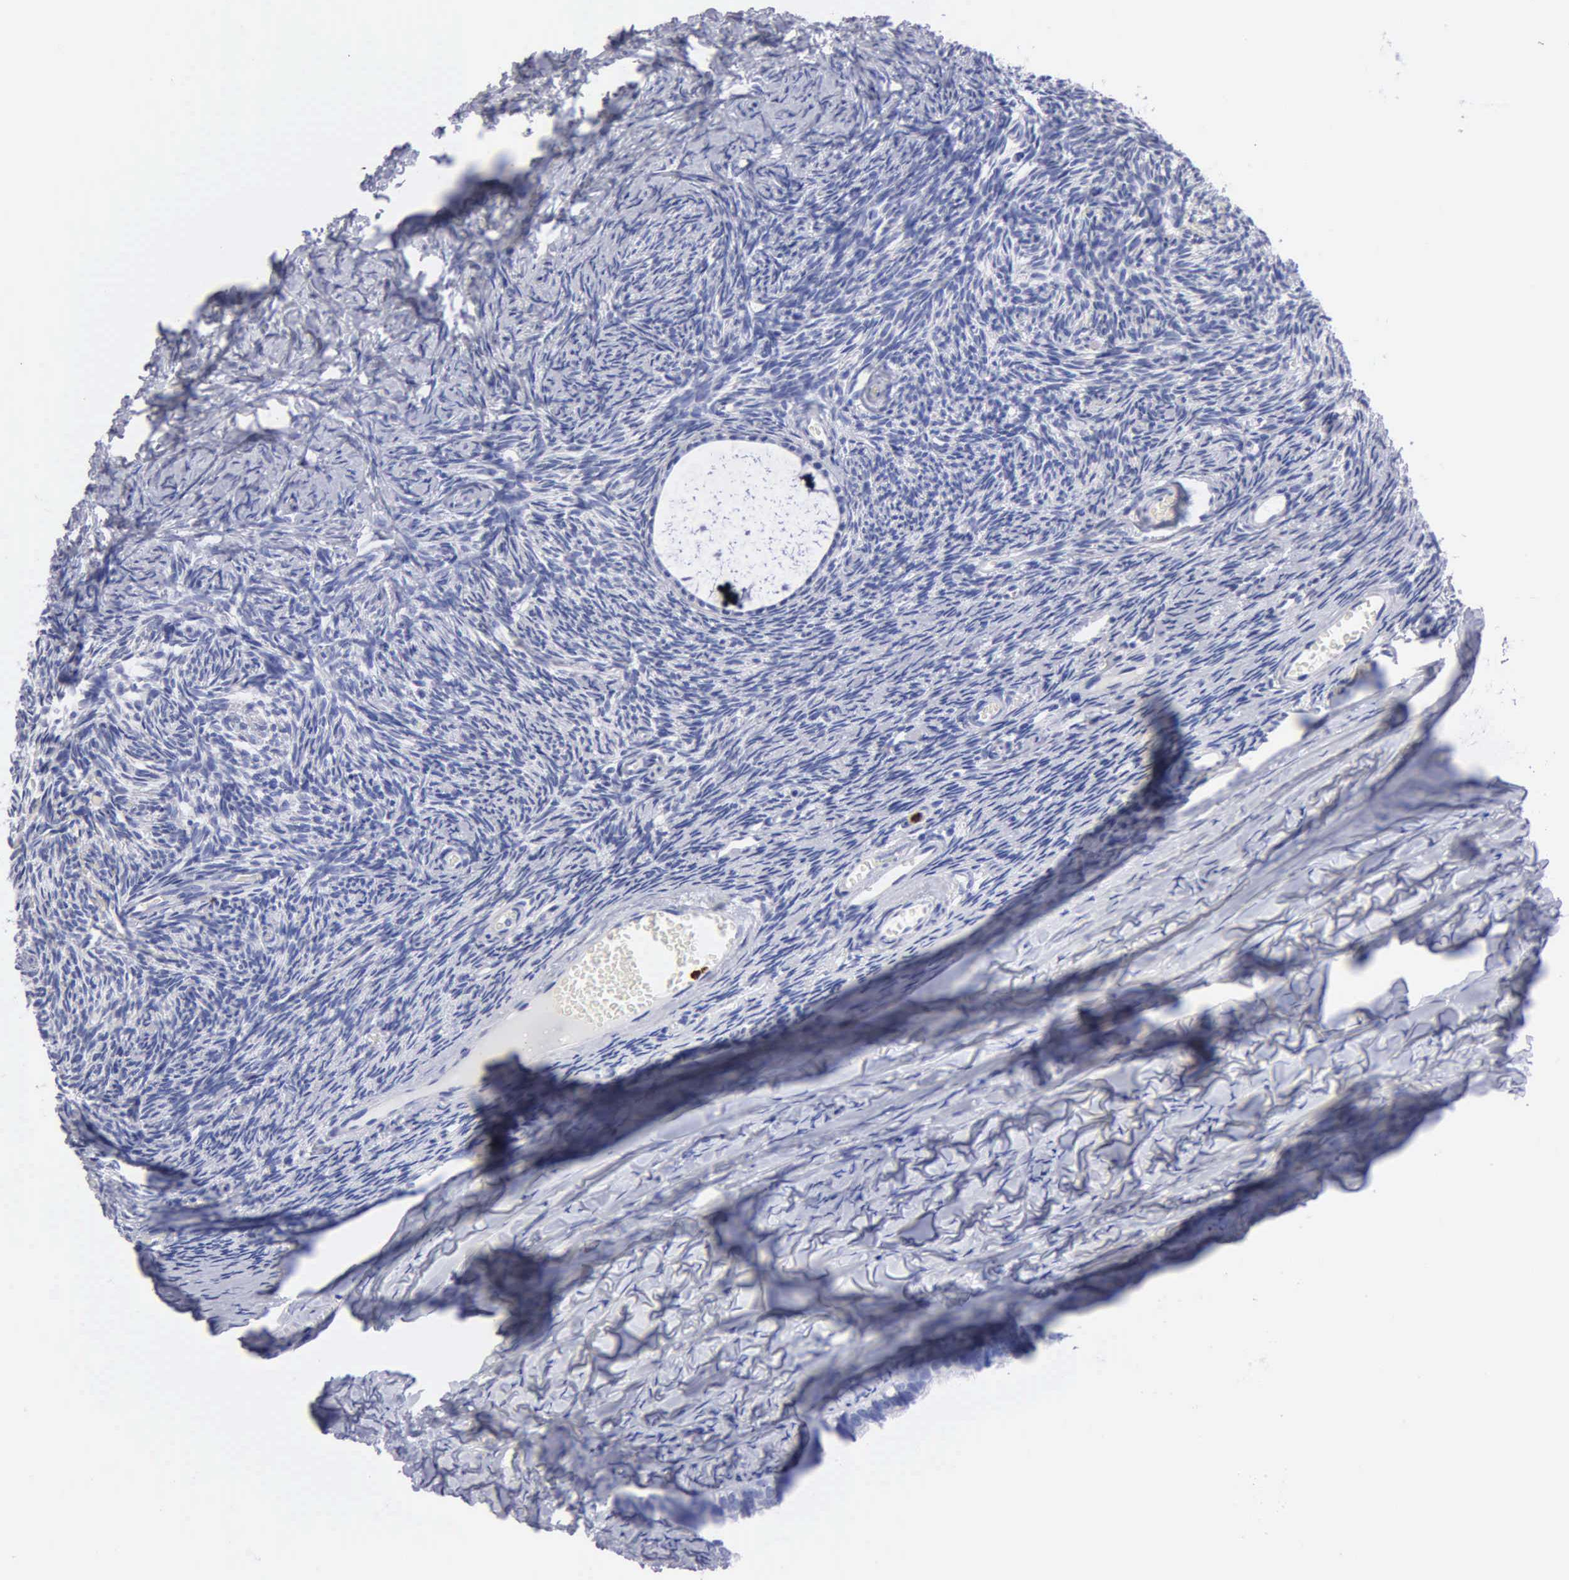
{"staining": {"intensity": "negative", "quantity": "none", "location": "none"}, "tissue": "ovary", "cell_type": "Follicle cells", "image_type": "normal", "snomed": [{"axis": "morphology", "description": "Normal tissue, NOS"}, {"axis": "topography", "description": "Ovary"}], "caption": "A high-resolution image shows immunohistochemistry staining of normal ovary, which reveals no significant staining in follicle cells. (DAB IHC, high magnification).", "gene": "CTSG", "patient": {"sex": "female", "age": 59}}